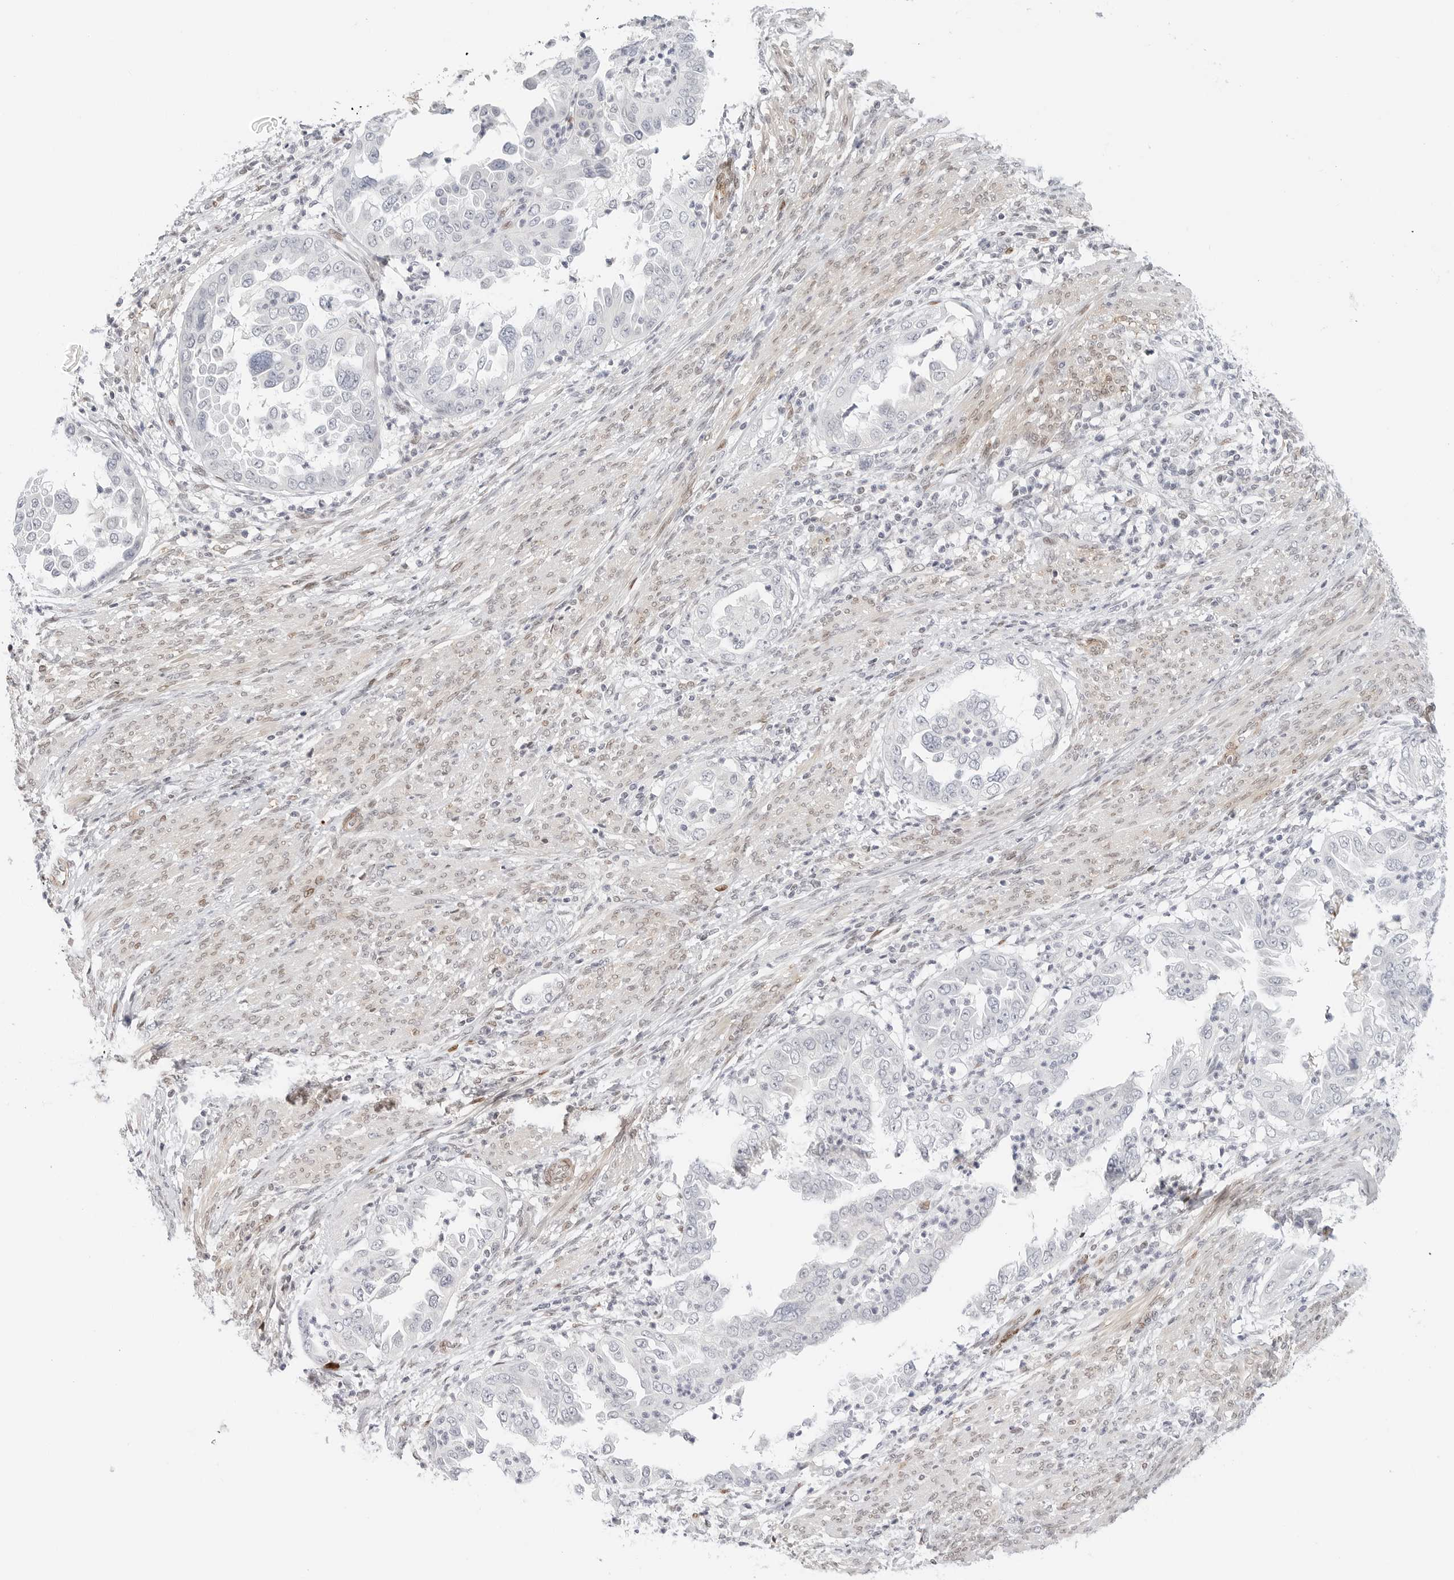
{"staining": {"intensity": "negative", "quantity": "none", "location": "none"}, "tissue": "endometrial cancer", "cell_type": "Tumor cells", "image_type": "cancer", "snomed": [{"axis": "morphology", "description": "Adenocarcinoma, NOS"}, {"axis": "topography", "description": "Endometrium"}], "caption": "An immunohistochemistry micrograph of adenocarcinoma (endometrial) is shown. There is no staining in tumor cells of adenocarcinoma (endometrial). (DAB (3,3'-diaminobenzidine) IHC visualized using brightfield microscopy, high magnification).", "gene": "SPIDR", "patient": {"sex": "female", "age": 85}}